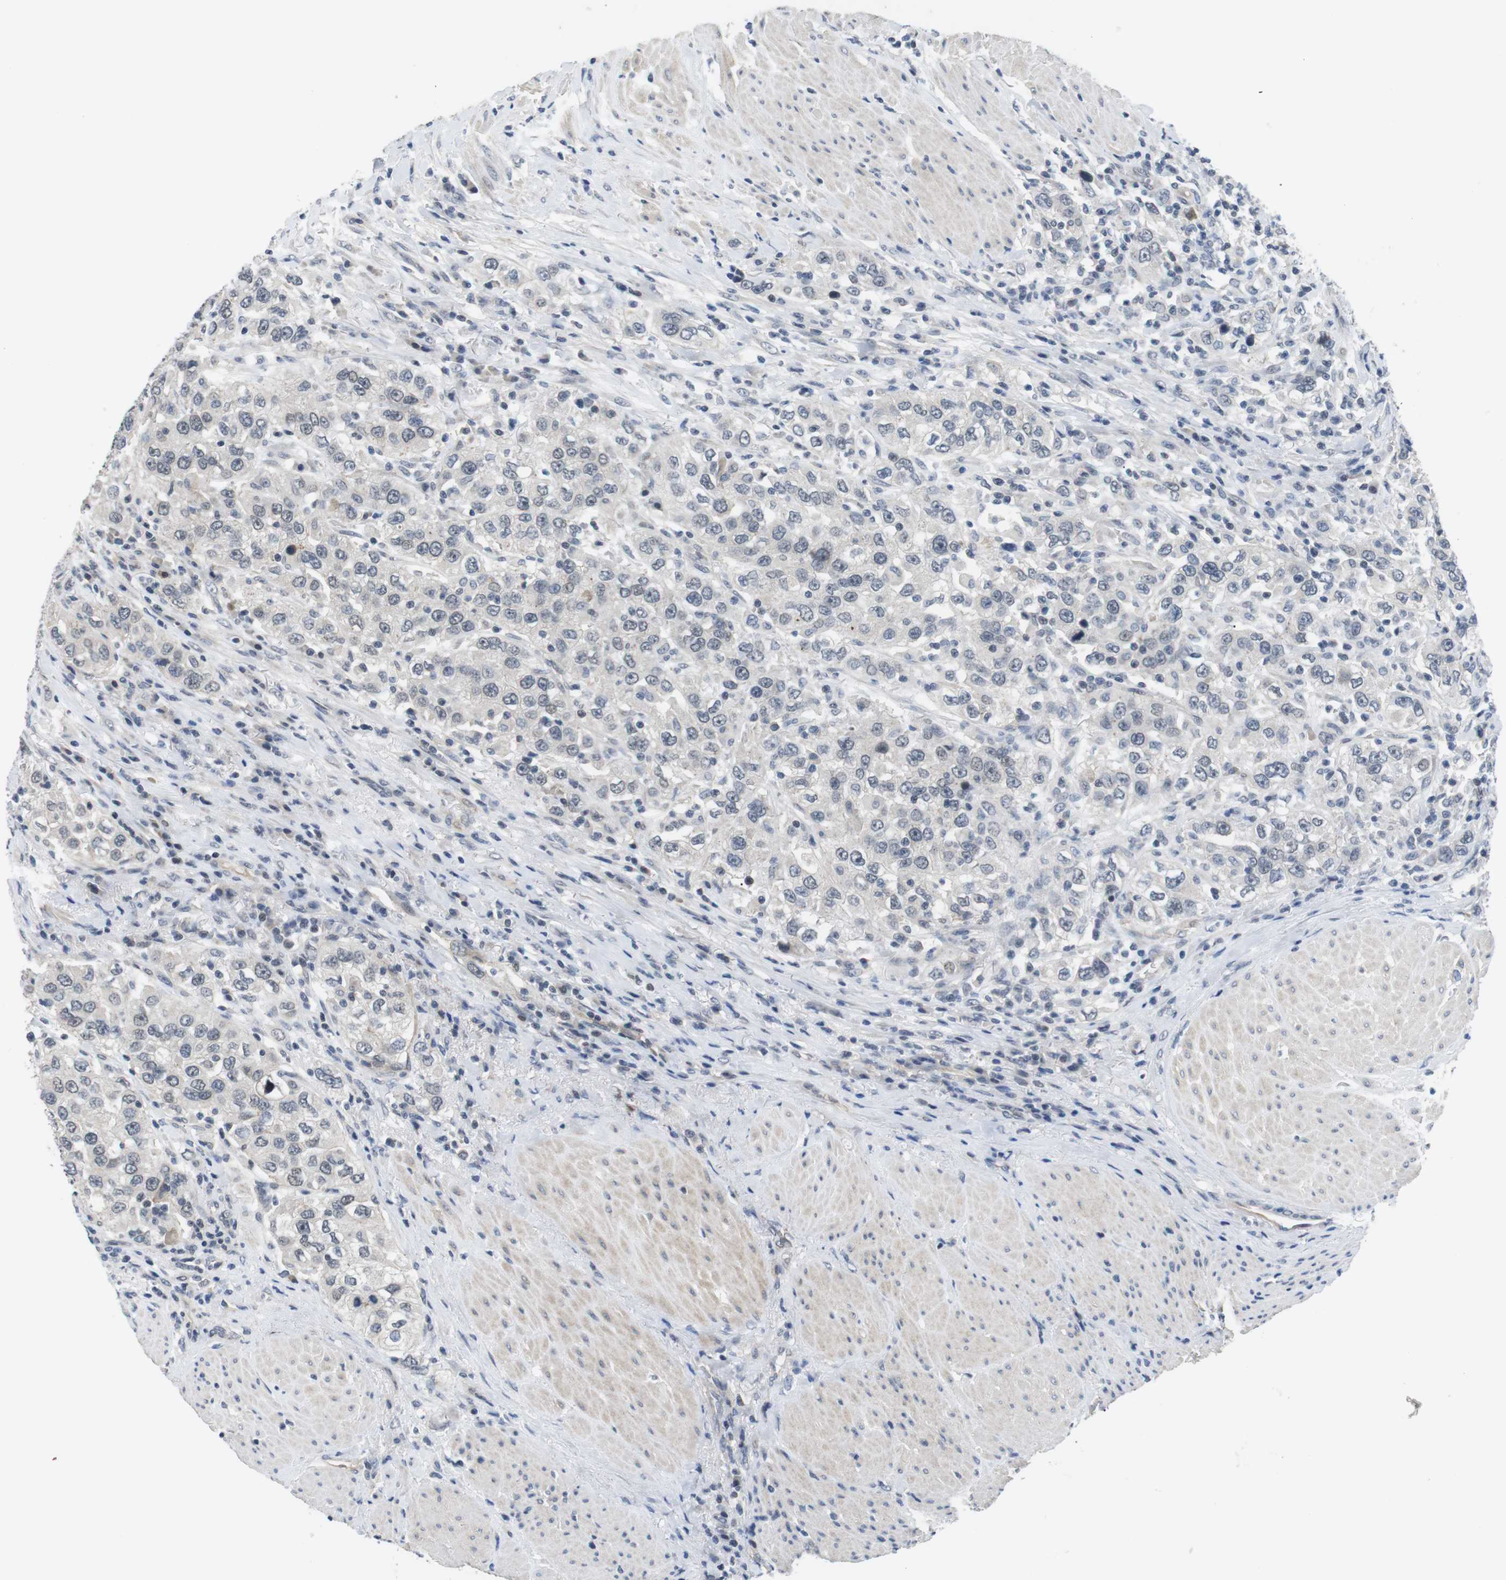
{"staining": {"intensity": "negative", "quantity": "none", "location": "none"}, "tissue": "urothelial cancer", "cell_type": "Tumor cells", "image_type": "cancer", "snomed": [{"axis": "morphology", "description": "Urothelial carcinoma, High grade"}, {"axis": "topography", "description": "Urinary bladder"}], "caption": "This micrograph is of high-grade urothelial carcinoma stained with immunohistochemistry to label a protein in brown with the nuclei are counter-stained blue. There is no positivity in tumor cells. (Stains: DAB immunohistochemistry (IHC) with hematoxylin counter stain, Microscopy: brightfield microscopy at high magnification).", "gene": "NECTIN1", "patient": {"sex": "female", "age": 80}}